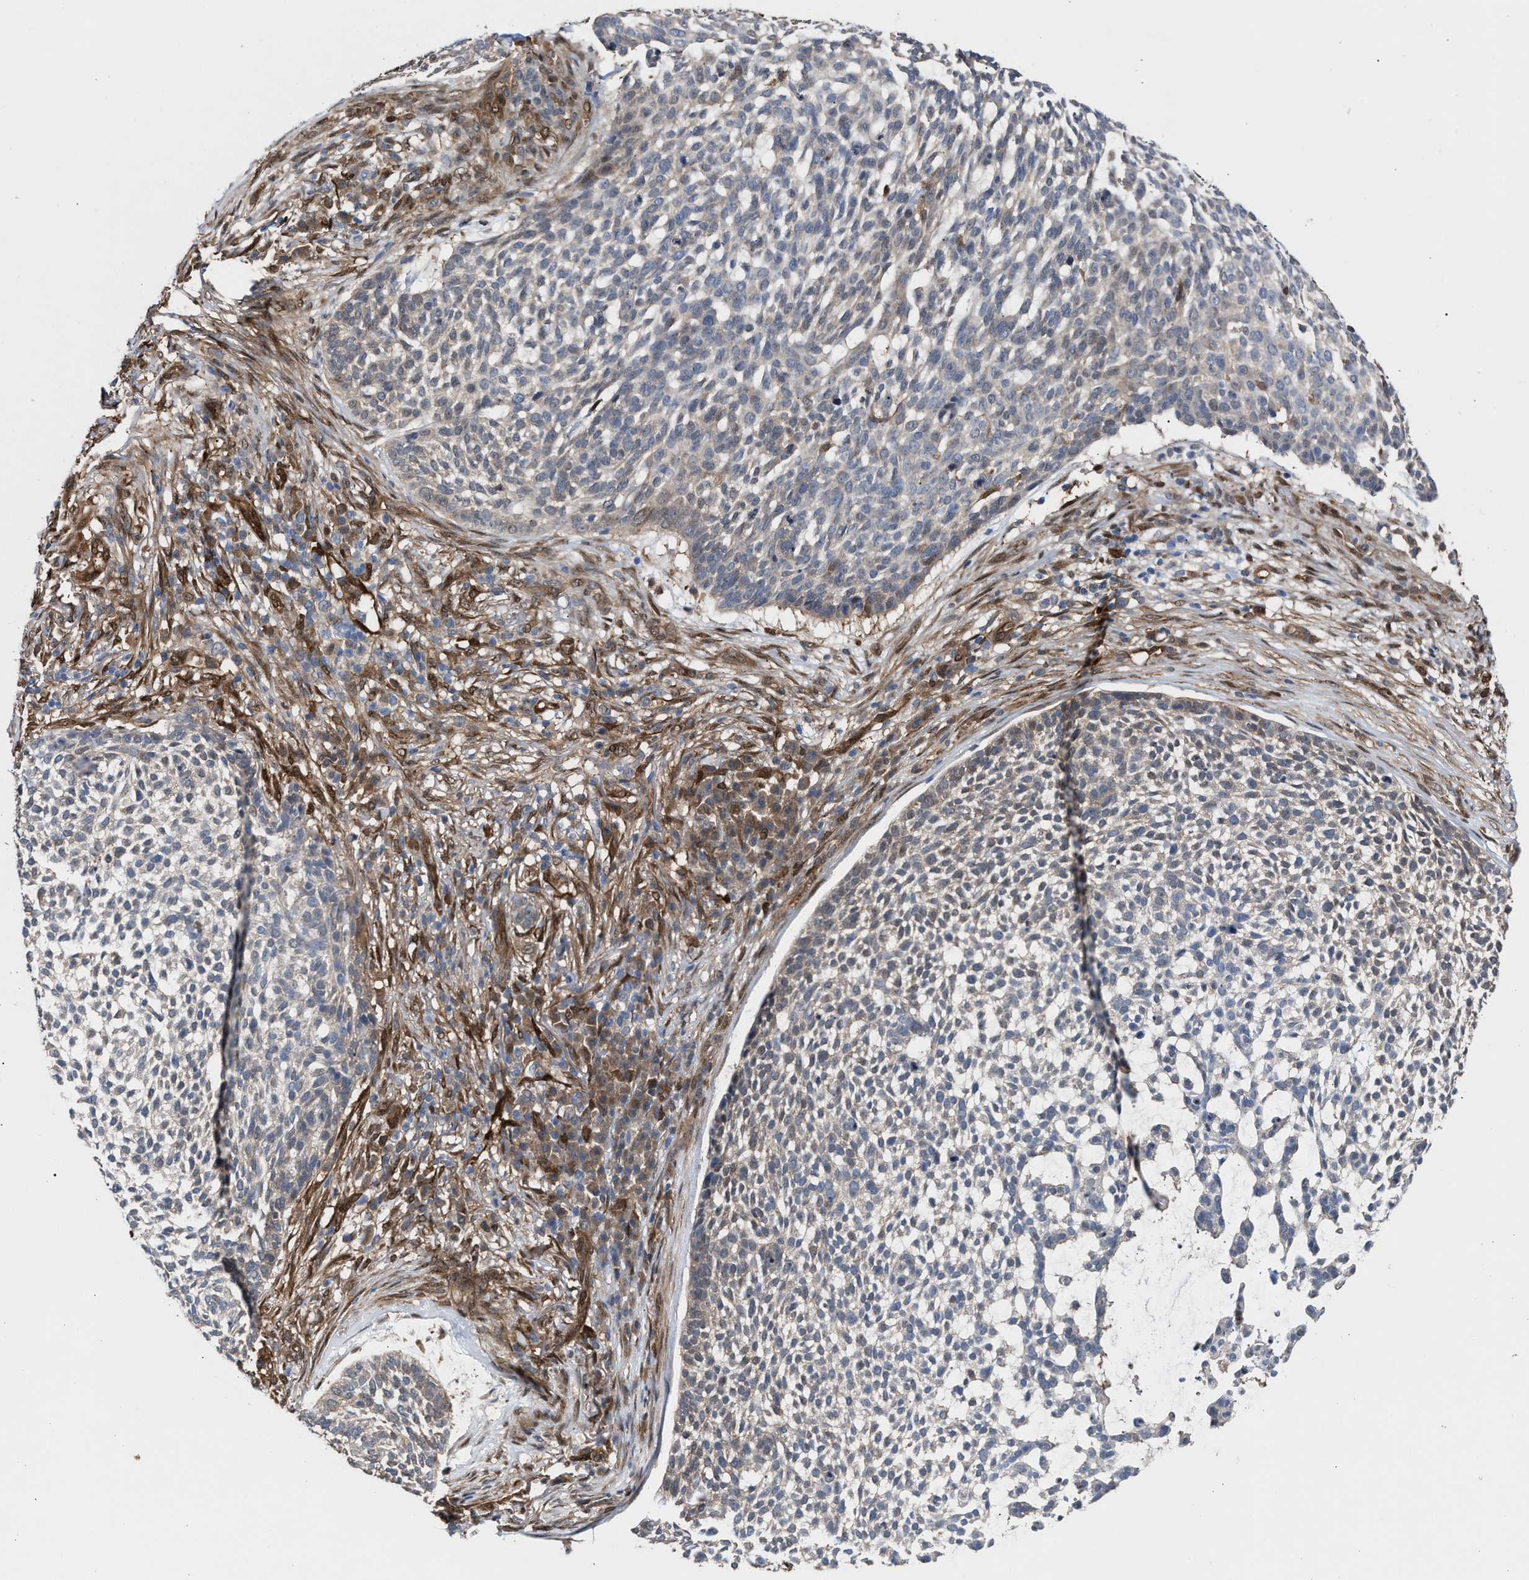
{"staining": {"intensity": "weak", "quantity": "<25%", "location": "cytoplasmic/membranous"}, "tissue": "skin cancer", "cell_type": "Tumor cells", "image_type": "cancer", "snomed": [{"axis": "morphology", "description": "Basal cell carcinoma"}, {"axis": "topography", "description": "Skin"}], "caption": "Basal cell carcinoma (skin) was stained to show a protein in brown. There is no significant positivity in tumor cells.", "gene": "TP53I3", "patient": {"sex": "female", "age": 64}}